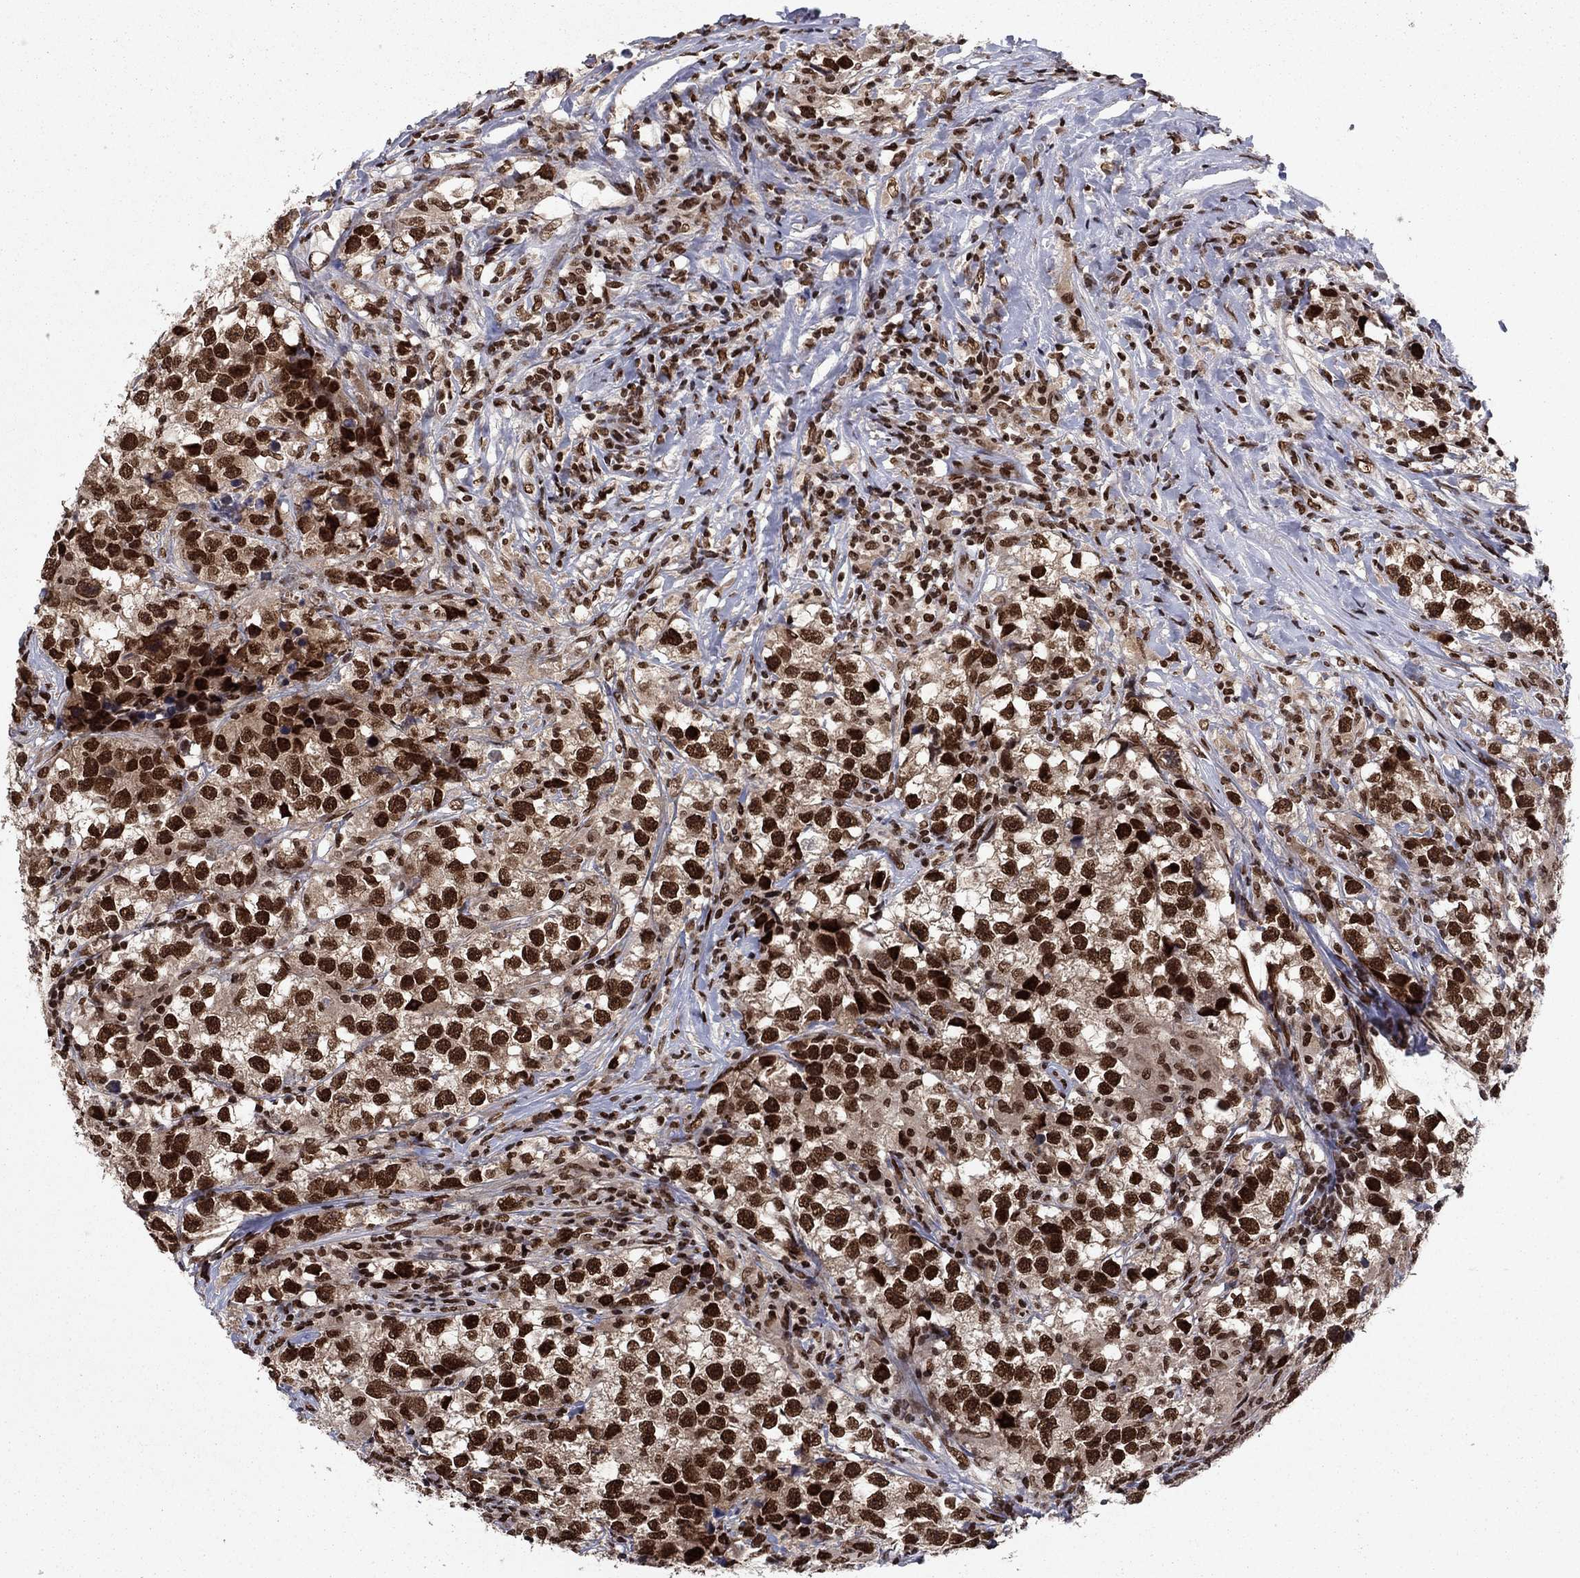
{"staining": {"intensity": "strong", "quantity": ">75%", "location": "nuclear"}, "tissue": "testis cancer", "cell_type": "Tumor cells", "image_type": "cancer", "snomed": [{"axis": "morphology", "description": "Seminoma, NOS"}, {"axis": "topography", "description": "Testis"}], "caption": "Human testis cancer stained for a protein (brown) reveals strong nuclear positive positivity in about >75% of tumor cells.", "gene": "USP54", "patient": {"sex": "male", "age": 46}}